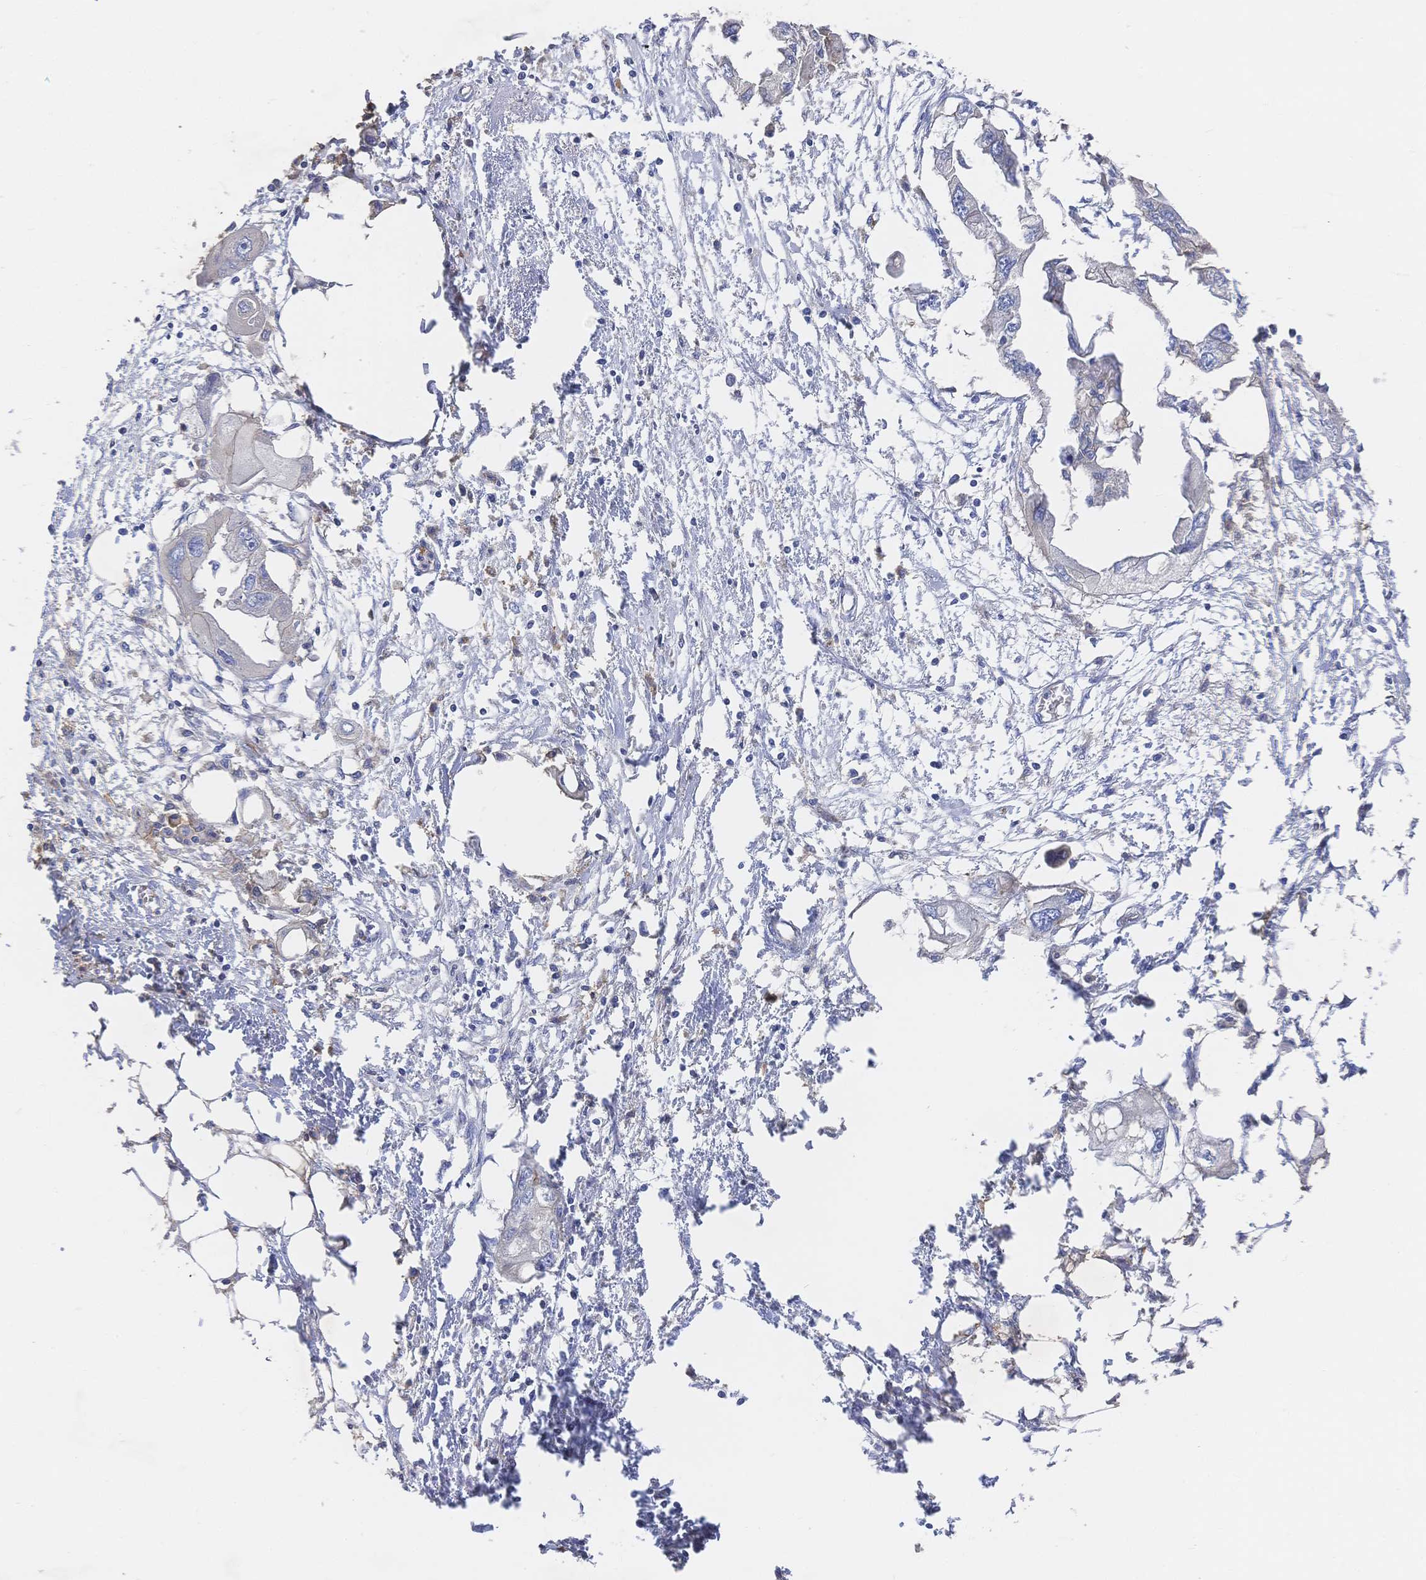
{"staining": {"intensity": "negative", "quantity": "none", "location": "none"}, "tissue": "endometrial cancer", "cell_type": "Tumor cells", "image_type": "cancer", "snomed": [{"axis": "morphology", "description": "Adenocarcinoma, NOS"}, {"axis": "morphology", "description": "Adenocarcinoma, metastatic, NOS"}, {"axis": "topography", "description": "Adipose tissue"}, {"axis": "topography", "description": "Endometrium"}], "caption": "The immunohistochemistry image has no significant positivity in tumor cells of endometrial cancer tissue. (DAB (3,3'-diaminobenzidine) immunohistochemistry visualized using brightfield microscopy, high magnification).", "gene": "F11R", "patient": {"sex": "female", "age": 67}}